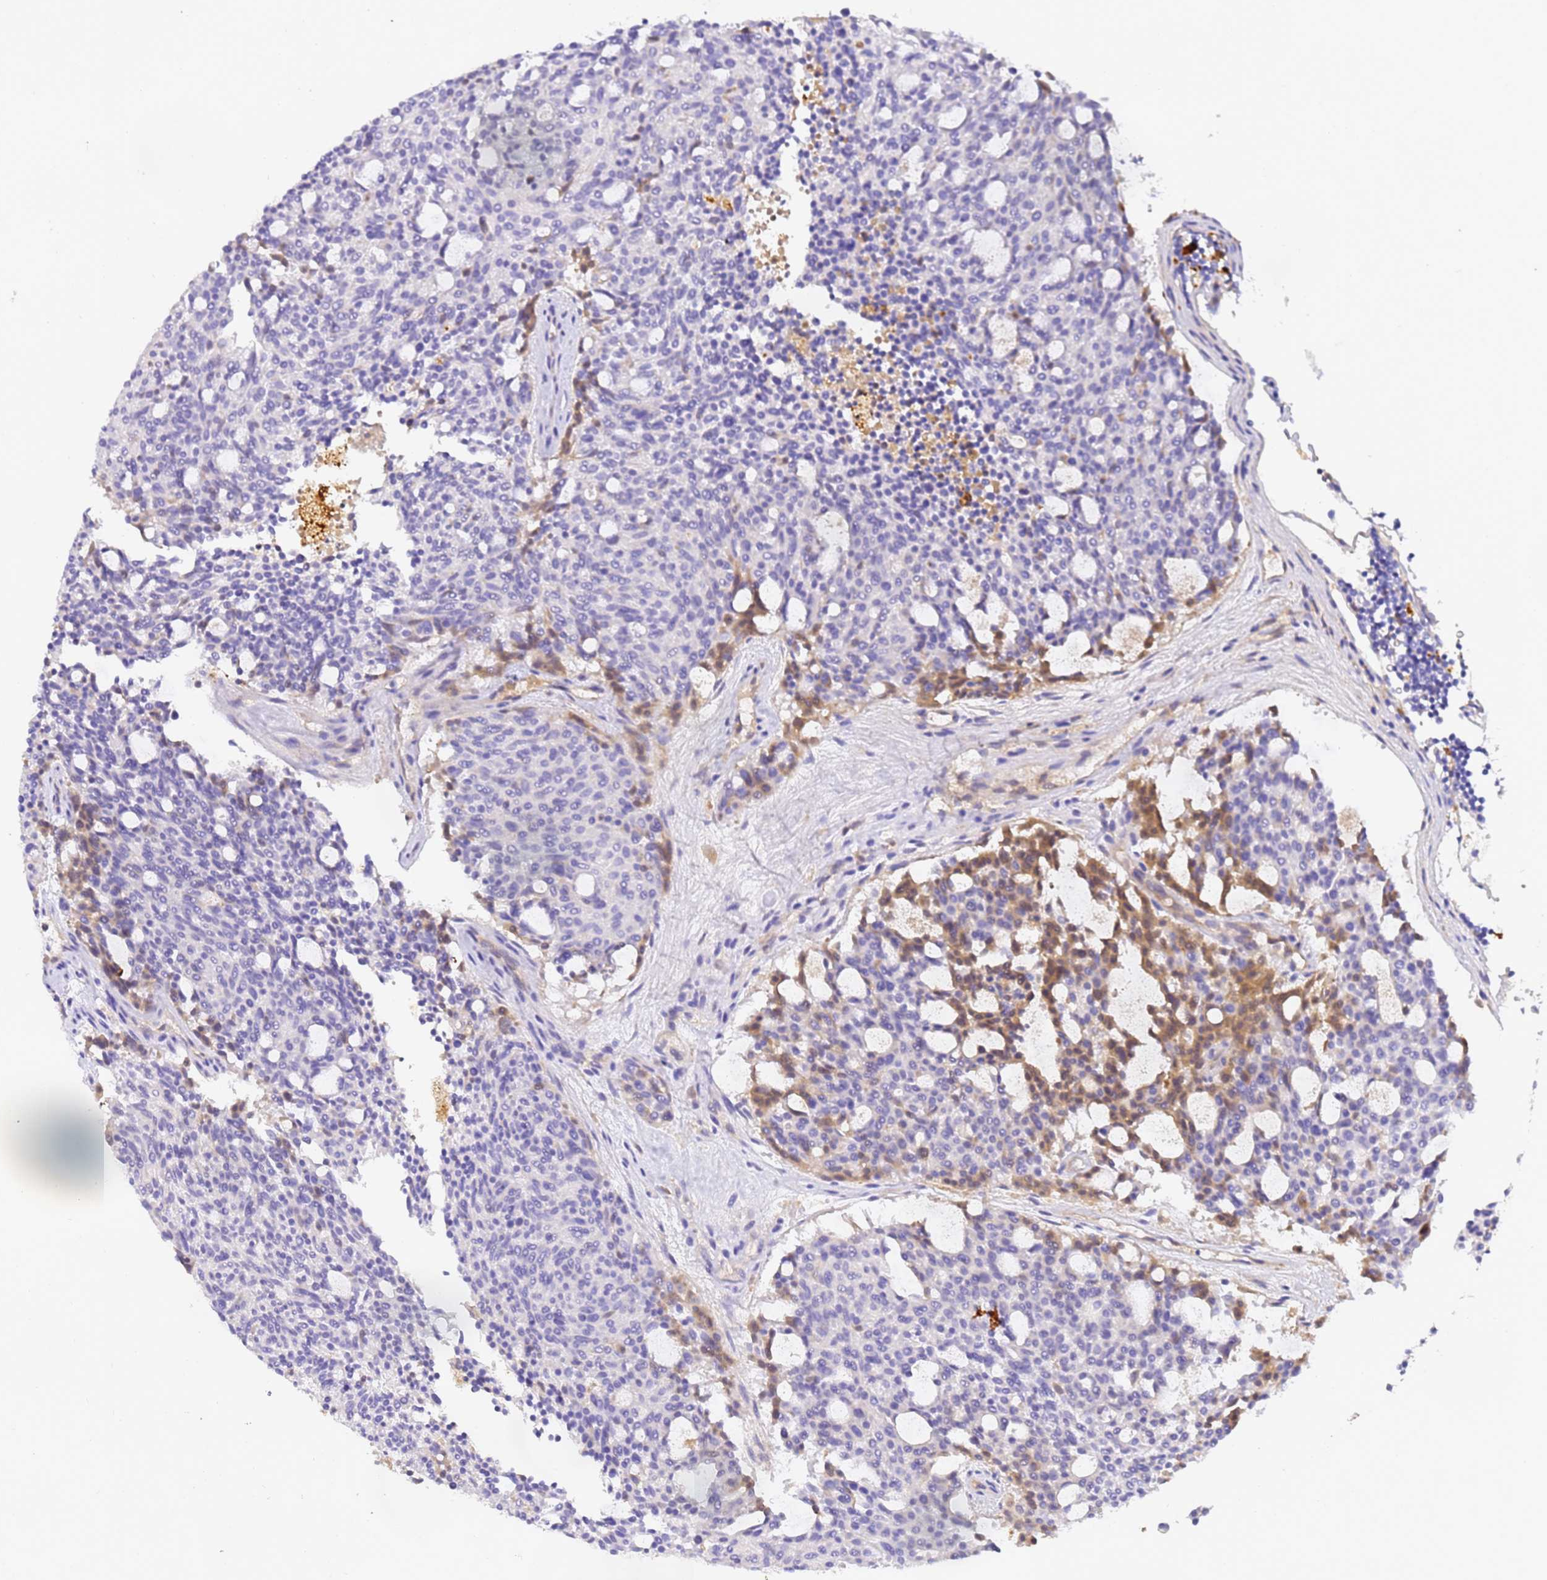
{"staining": {"intensity": "moderate", "quantity": "<25%", "location": "cytoplasmic/membranous"}, "tissue": "carcinoid", "cell_type": "Tumor cells", "image_type": "cancer", "snomed": [{"axis": "morphology", "description": "Carcinoid, malignant, NOS"}, {"axis": "topography", "description": "Pancreas"}], "caption": "Protein staining of malignant carcinoid tissue demonstrates moderate cytoplasmic/membranous positivity in approximately <25% of tumor cells.", "gene": "CFHR2", "patient": {"sex": "female", "age": 54}}